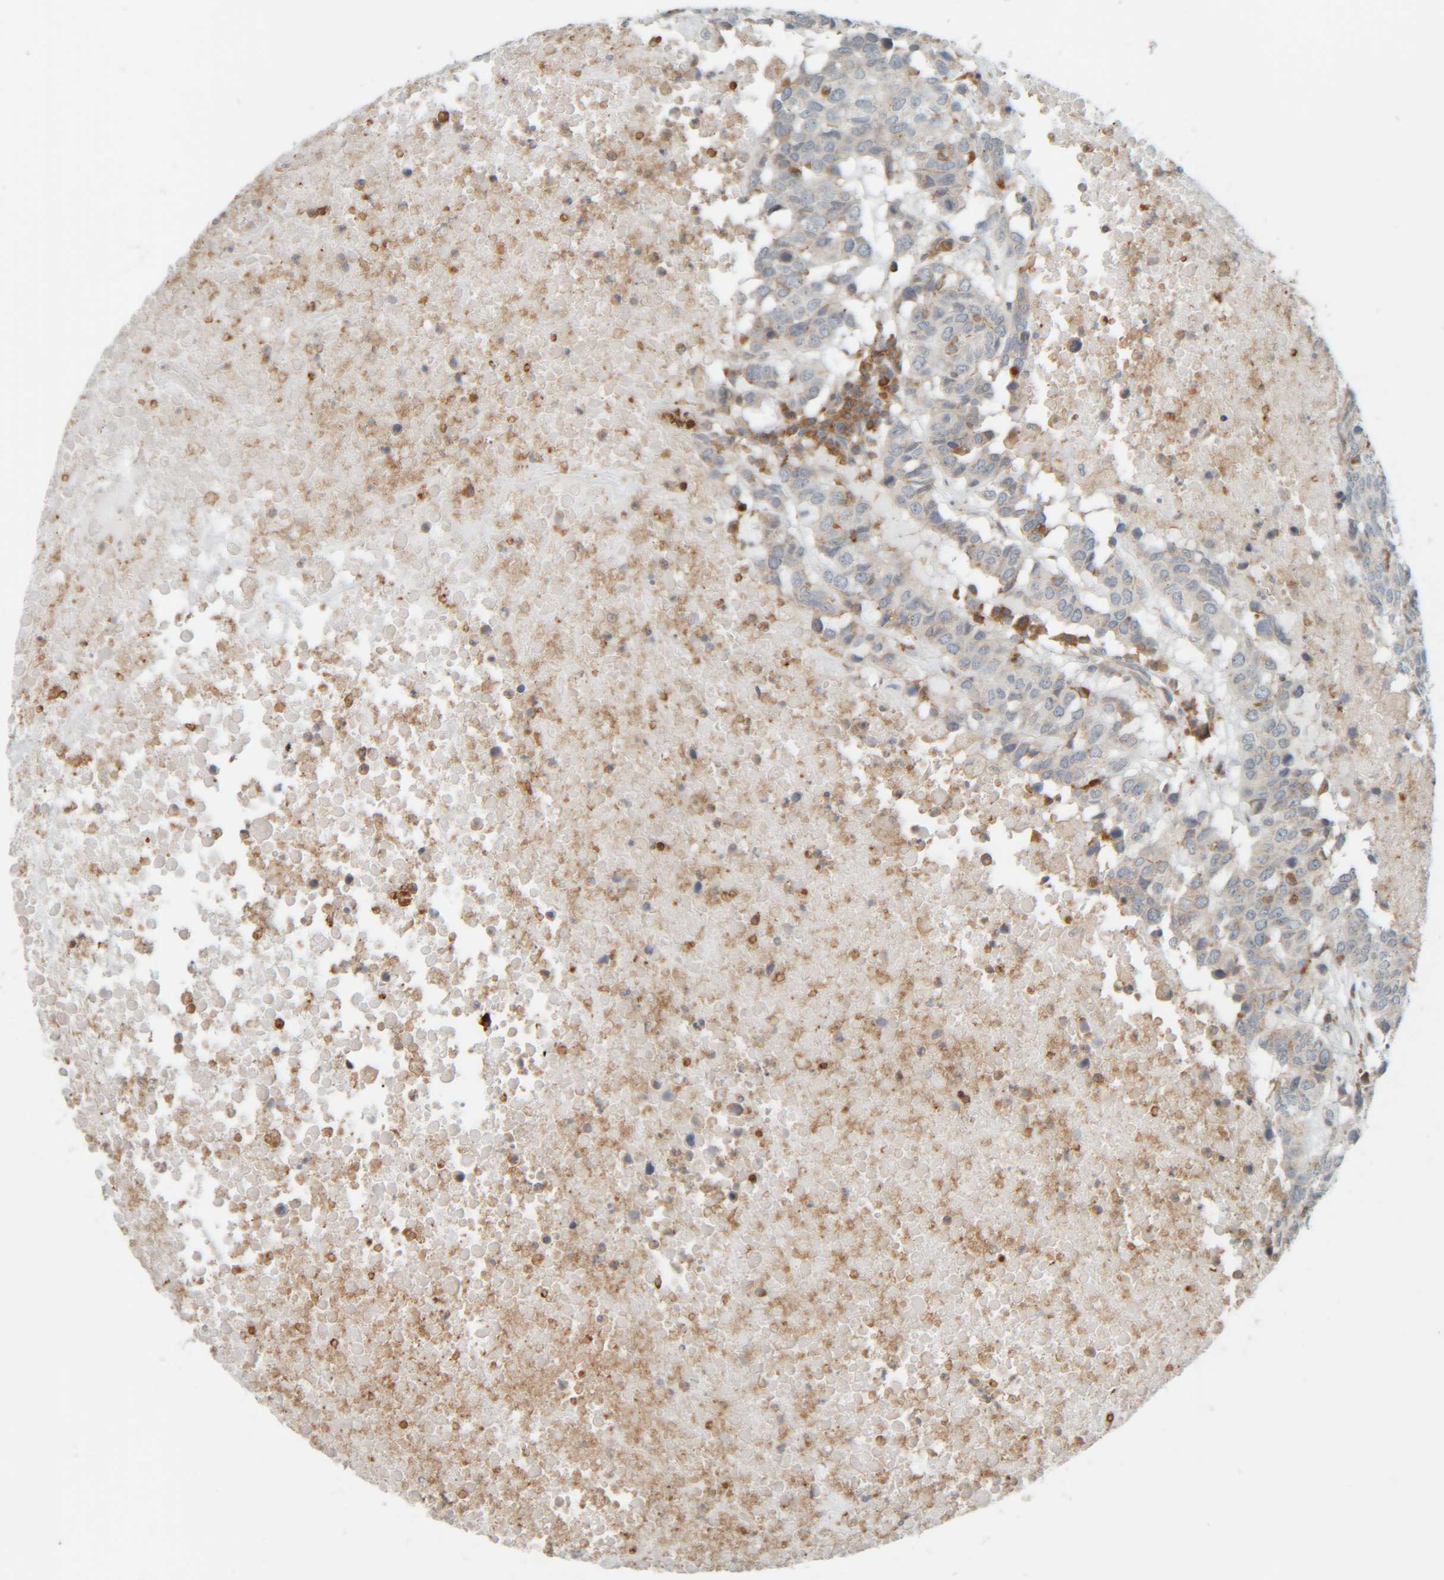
{"staining": {"intensity": "negative", "quantity": "none", "location": "none"}, "tissue": "head and neck cancer", "cell_type": "Tumor cells", "image_type": "cancer", "snomed": [{"axis": "morphology", "description": "Squamous cell carcinoma, NOS"}, {"axis": "topography", "description": "Head-Neck"}], "caption": "Immunohistochemistry (IHC) photomicrograph of head and neck cancer stained for a protein (brown), which displays no staining in tumor cells. Nuclei are stained in blue.", "gene": "CCDC57", "patient": {"sex": "male", "age": 66}}